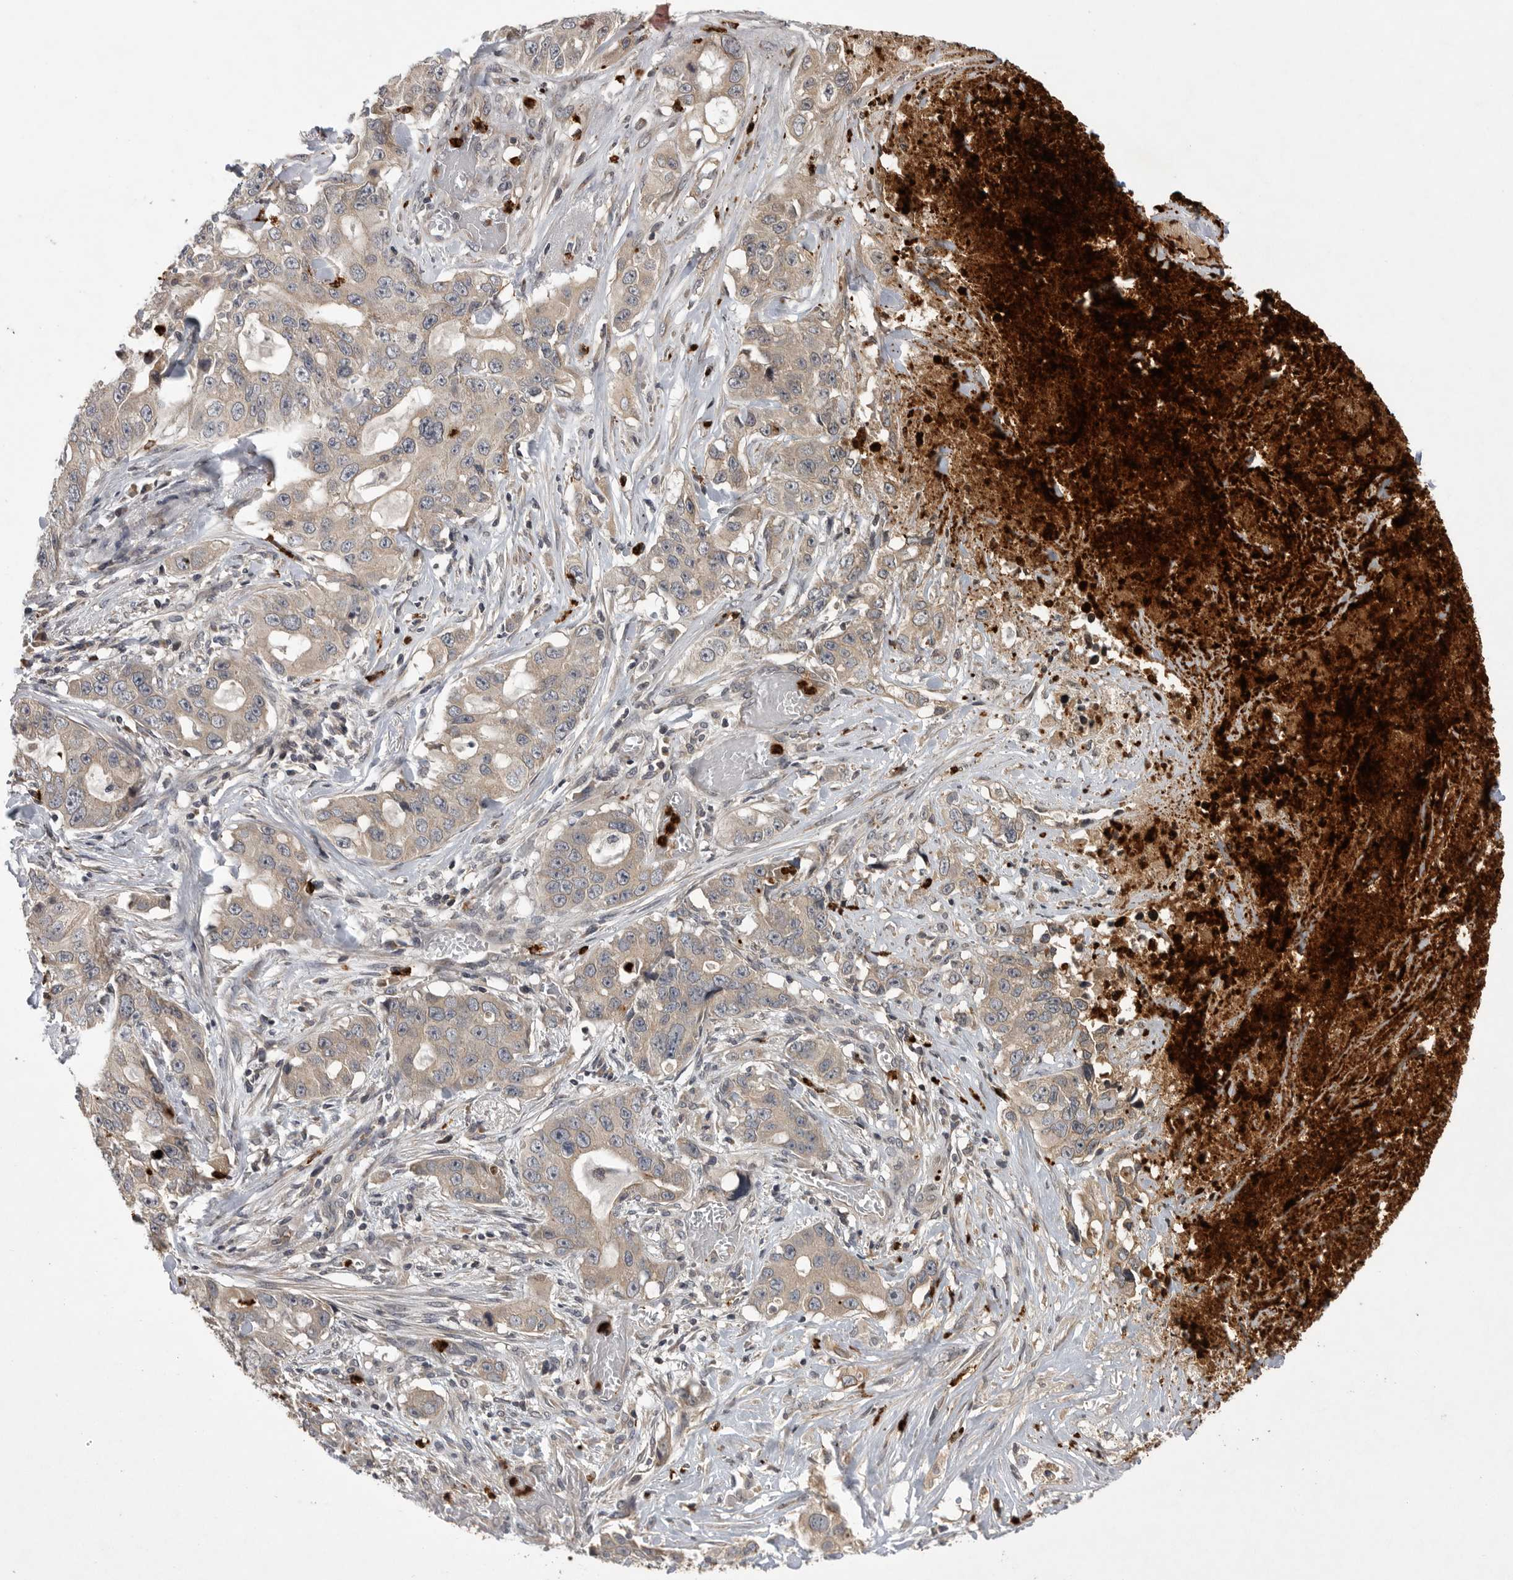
{"staining": {"intensity": "weak", "quantity": ">75%", "location": "cytoplasmic/membranous"}, "tissue": "lung cancer", "cell_type": "Tumor cells", "image_type": "cancer", "snomed": [{"axis": "morphology", "description": "Adenocarcinoma, NOS"}, {"axis": "topography", "description": "Lung"}], "caption": "Weak cytoplasmic/membranous positivity for a protein is appreciated in about >75% of tumor cells of lung cancer using IHC.", "gene": "UBE3D", "patient": {"sex": "female", "age": 51}}